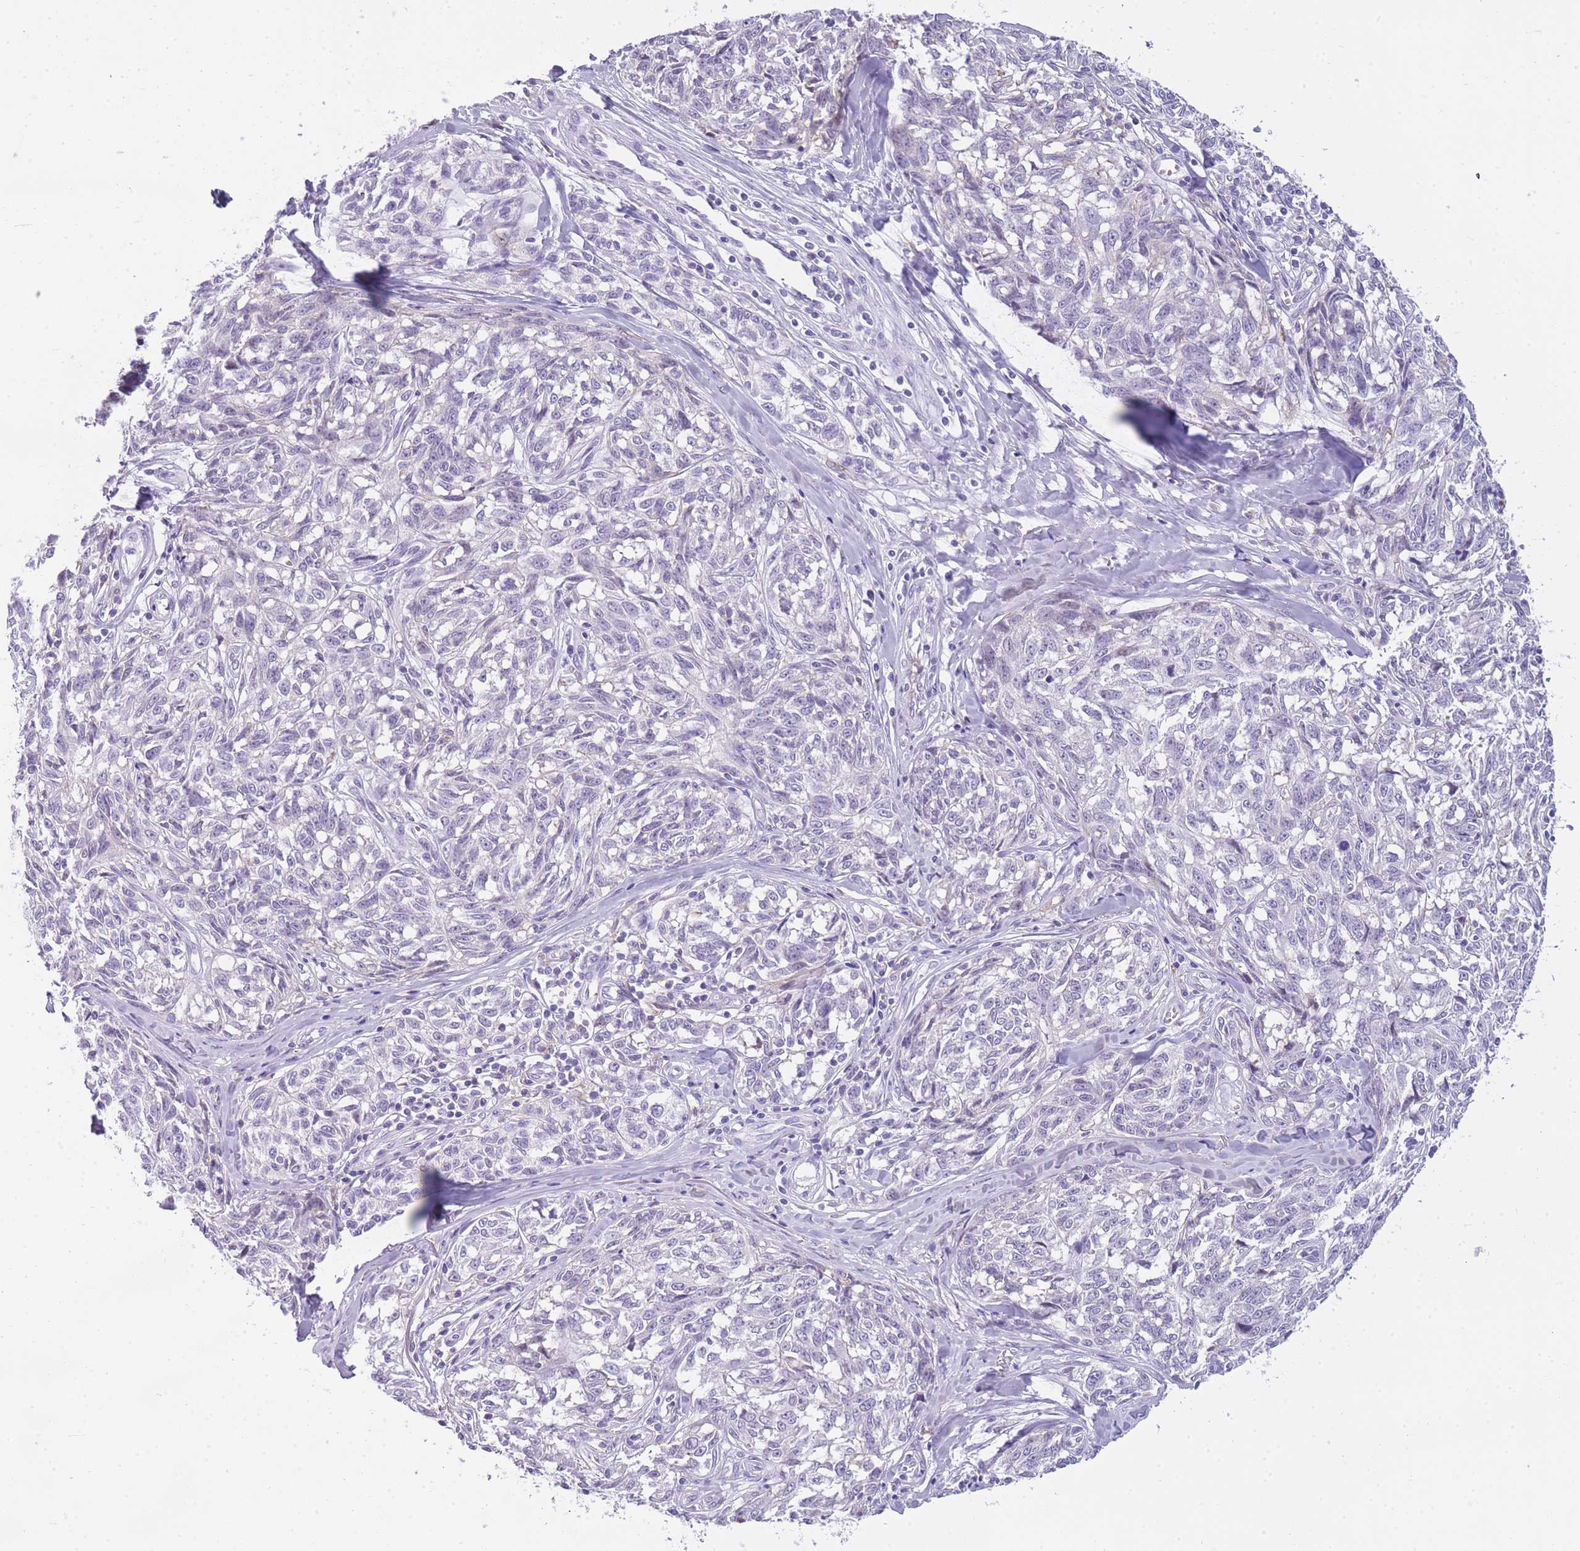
{"staining": {"intensity": "negative", "quantity": "none", "location": "none"}, "tissue": "melanoma", "cell_type": "Tumor cells", "image_type": "cancer", "snomed": [{"axis": "morphology", "description": "Normal tissue, NOS"}, {"axis": "morphology", "description": "Malignant melanoma, NOS"}, {"axis": "topography", "description": "Skin"}], "caption": "The IHC histopathology image has no significant expression in tumor cells of melanoma tissue.", "gene": "RADX", "patient": {"sex": "female", "age": 64}}